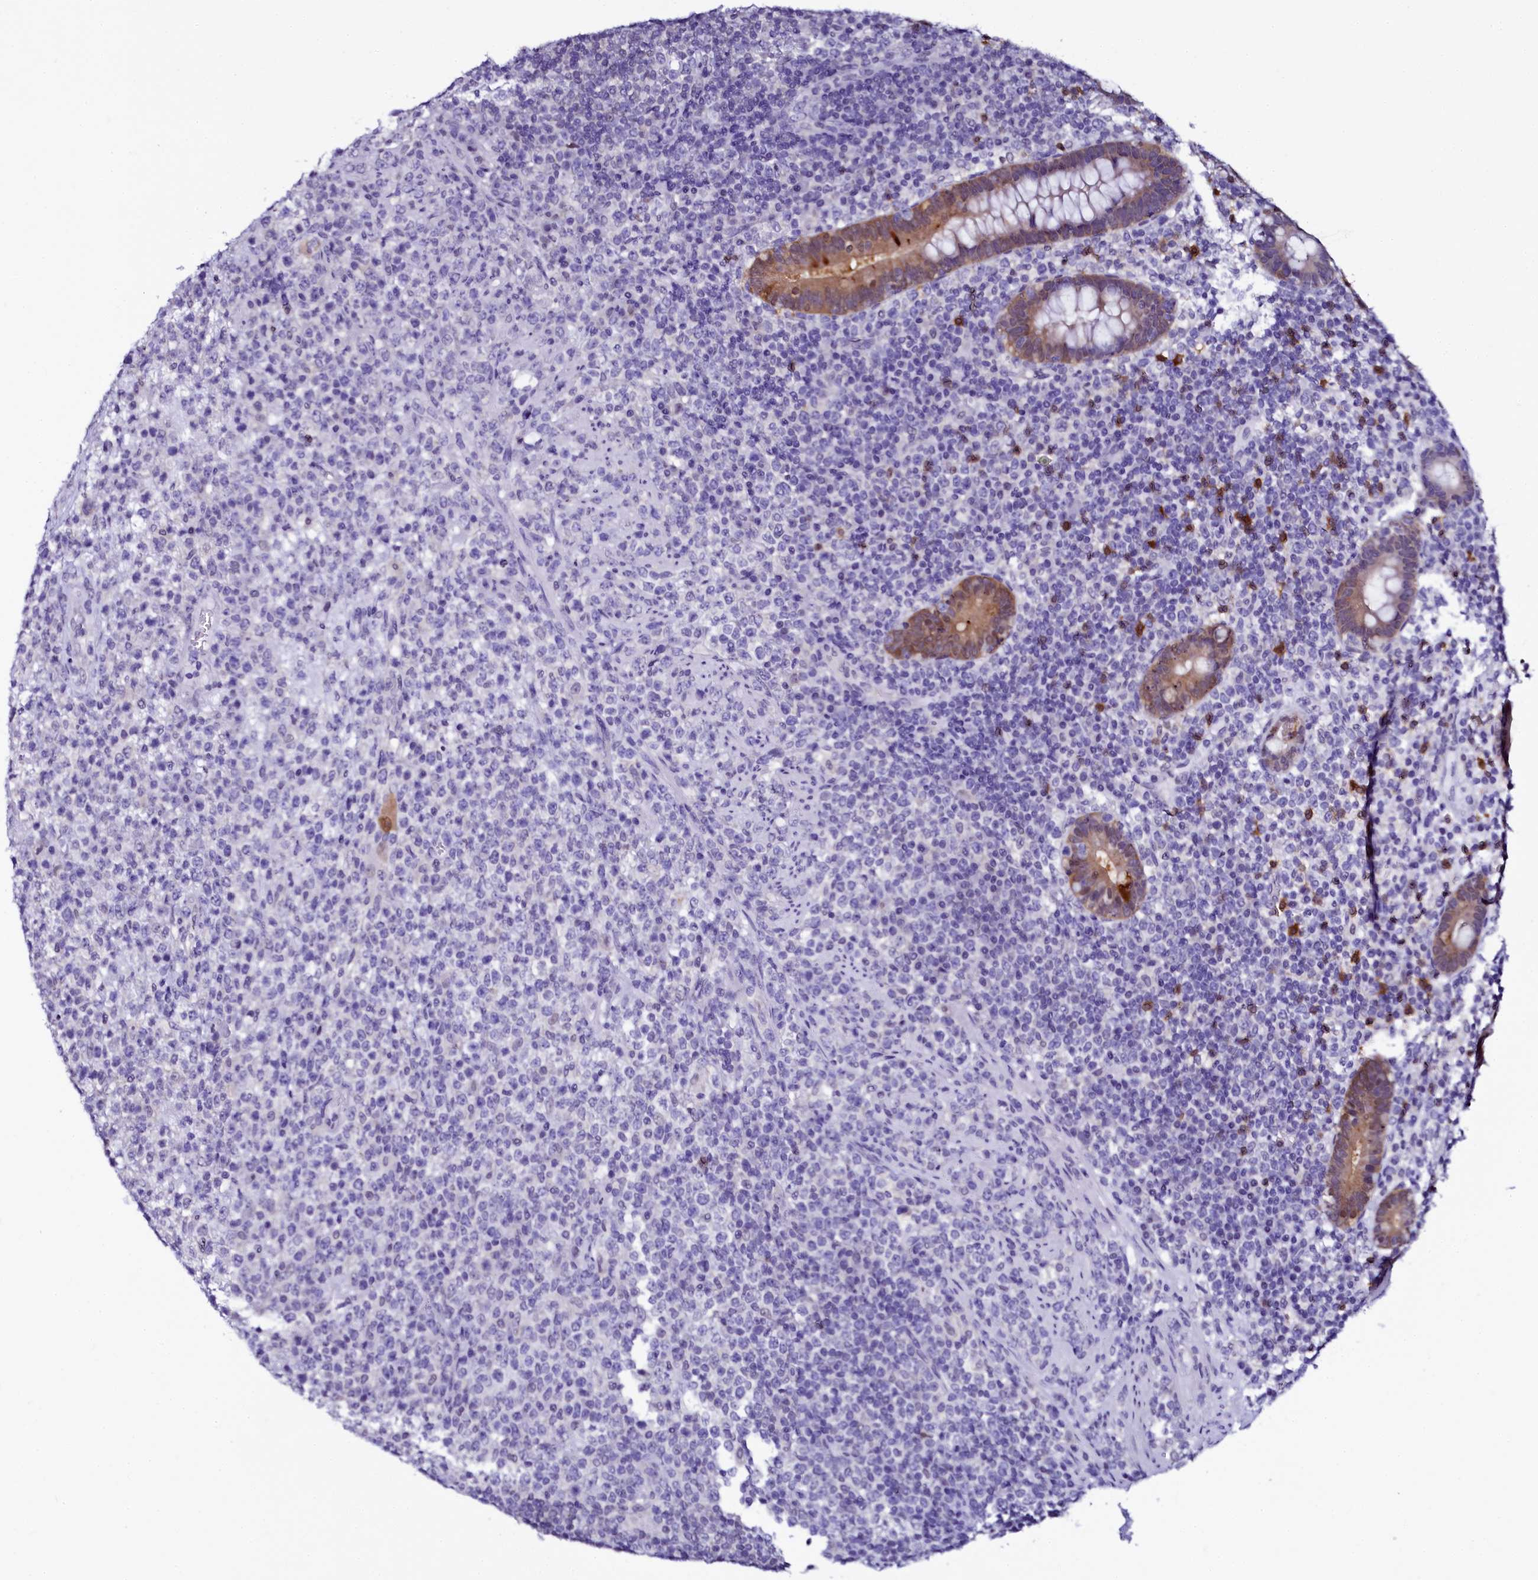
{"staining": {"intensity": "negative", "quantity": "none", "location": "none"}, "tissue": "lymphoma", "cell_type": "Tumor cells", "image_type": "cancer", "snomed": [{"axis": "morphology", "description": "Malignant lymphoma, non-Hodgkin's type, High grade"}, {"axis": "topography", "description": "Colon"}], "caption": "An immunohistochemistry (IHC) histopathology image of high-grade malignant lymphoma, non-Hodgkin's type is shown. There is no staining in tumor cells of high-grade malignant lymphoma, non-Hodgkin's type.", "gene": "SORD", "patient": {"sex": "female", "age": 53}}